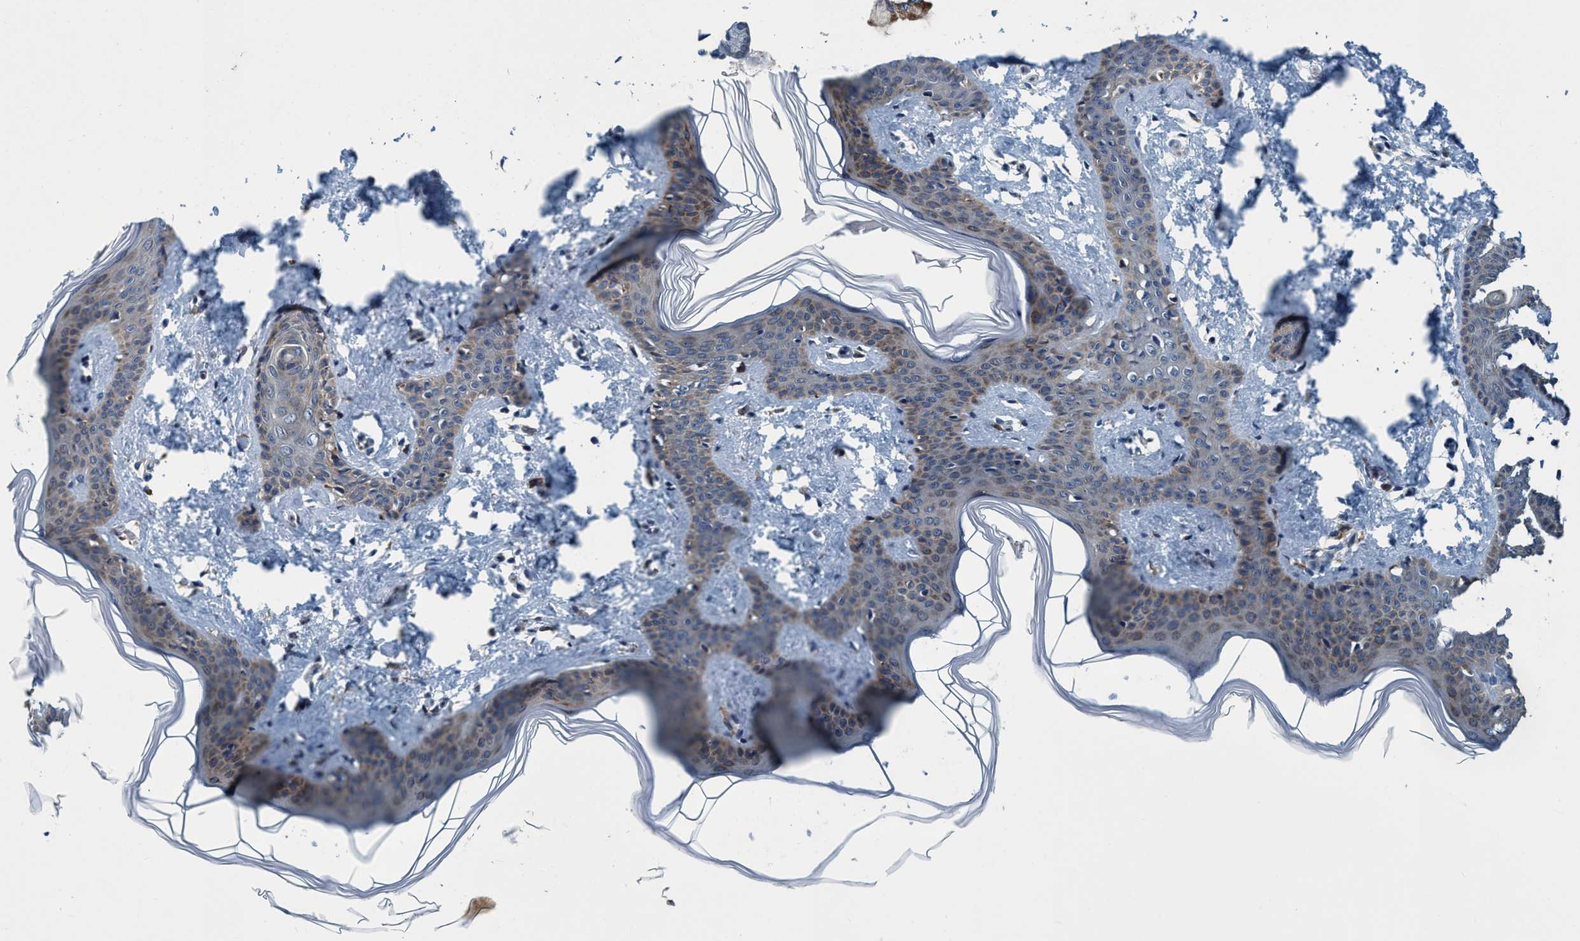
{"staining": {"intensity": "negative", "quantity": "none", "location": "none"}, "tissue": "skin", "cell_type": "Fibroblasts", "image_type": "normal", "snomed": [{"axis": "morphology", "description": "Normal tissue, NOS"}, {"axis": "topography", "description": "Skin"}], "caption": "This micrograph is of benign skin stained with IHC to label a protein in brown with the nuclei are counter-stained blue. There is no staining in fibroblasts.", "gene": "ARMC9", "patient": {"sex": "female", "age": 17}}